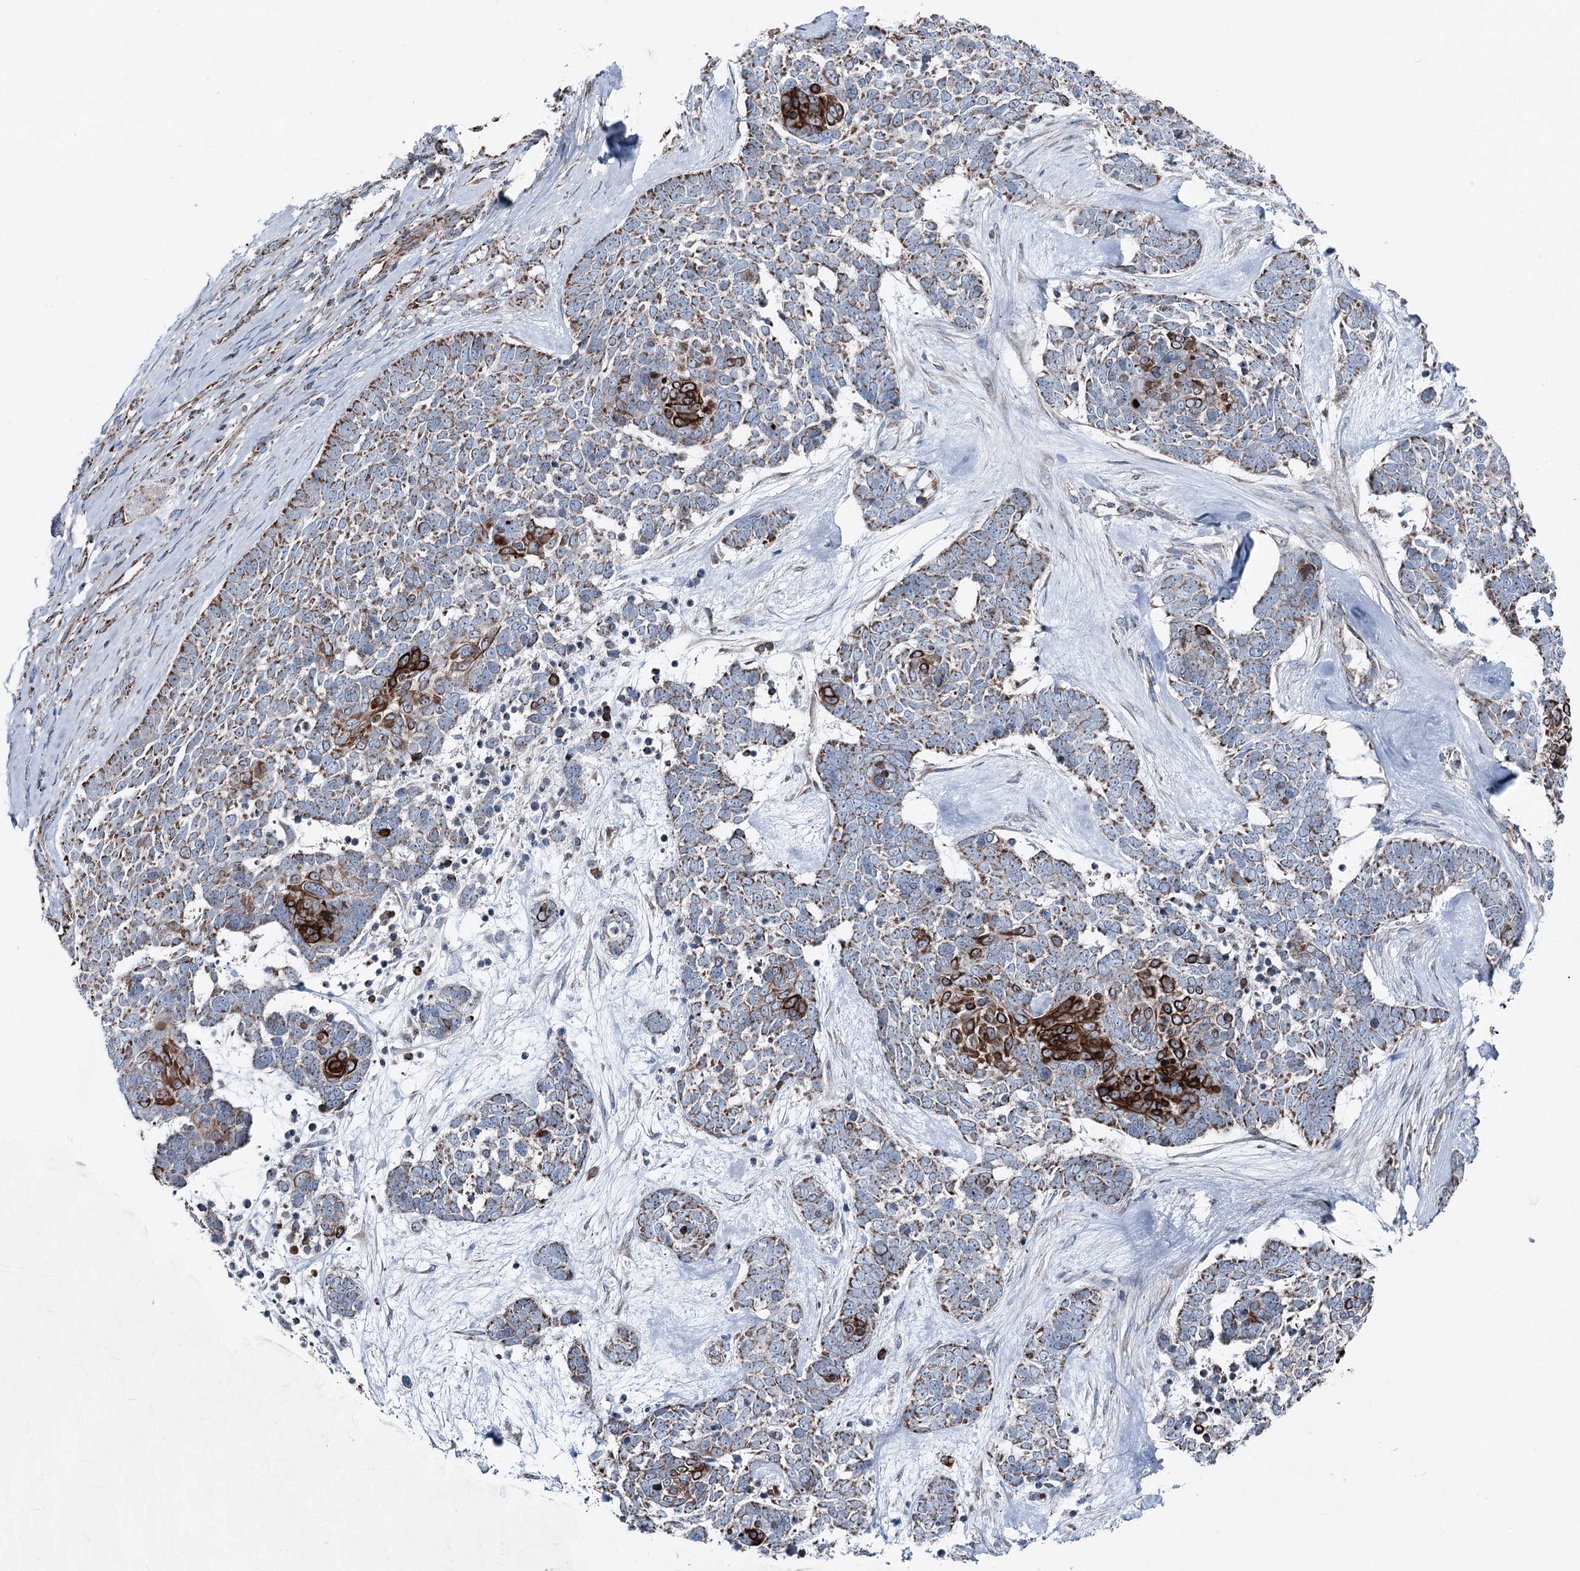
{"staining": {"intensity": "strong", "quantity": "25%-75%", "location": "cytoplasmic/membranous"}, "tissue": "skin cancer", "cell_type": "Tumor cells", "image_type": "cancer", "snomed": [{"axis": "morphology", "description": "Basal cell carcinoma"}, {"axis": "topography", "description": "Skin"}], "caption": "Skin cancer (basal cell carcinoma) stained with a brown dye demonstrates strong cytoplasmic/membranous positive staining in about 25%-75% of tumor cells.", "gene": "UCN3", "patient": {"sex": "female", "age": 81}}